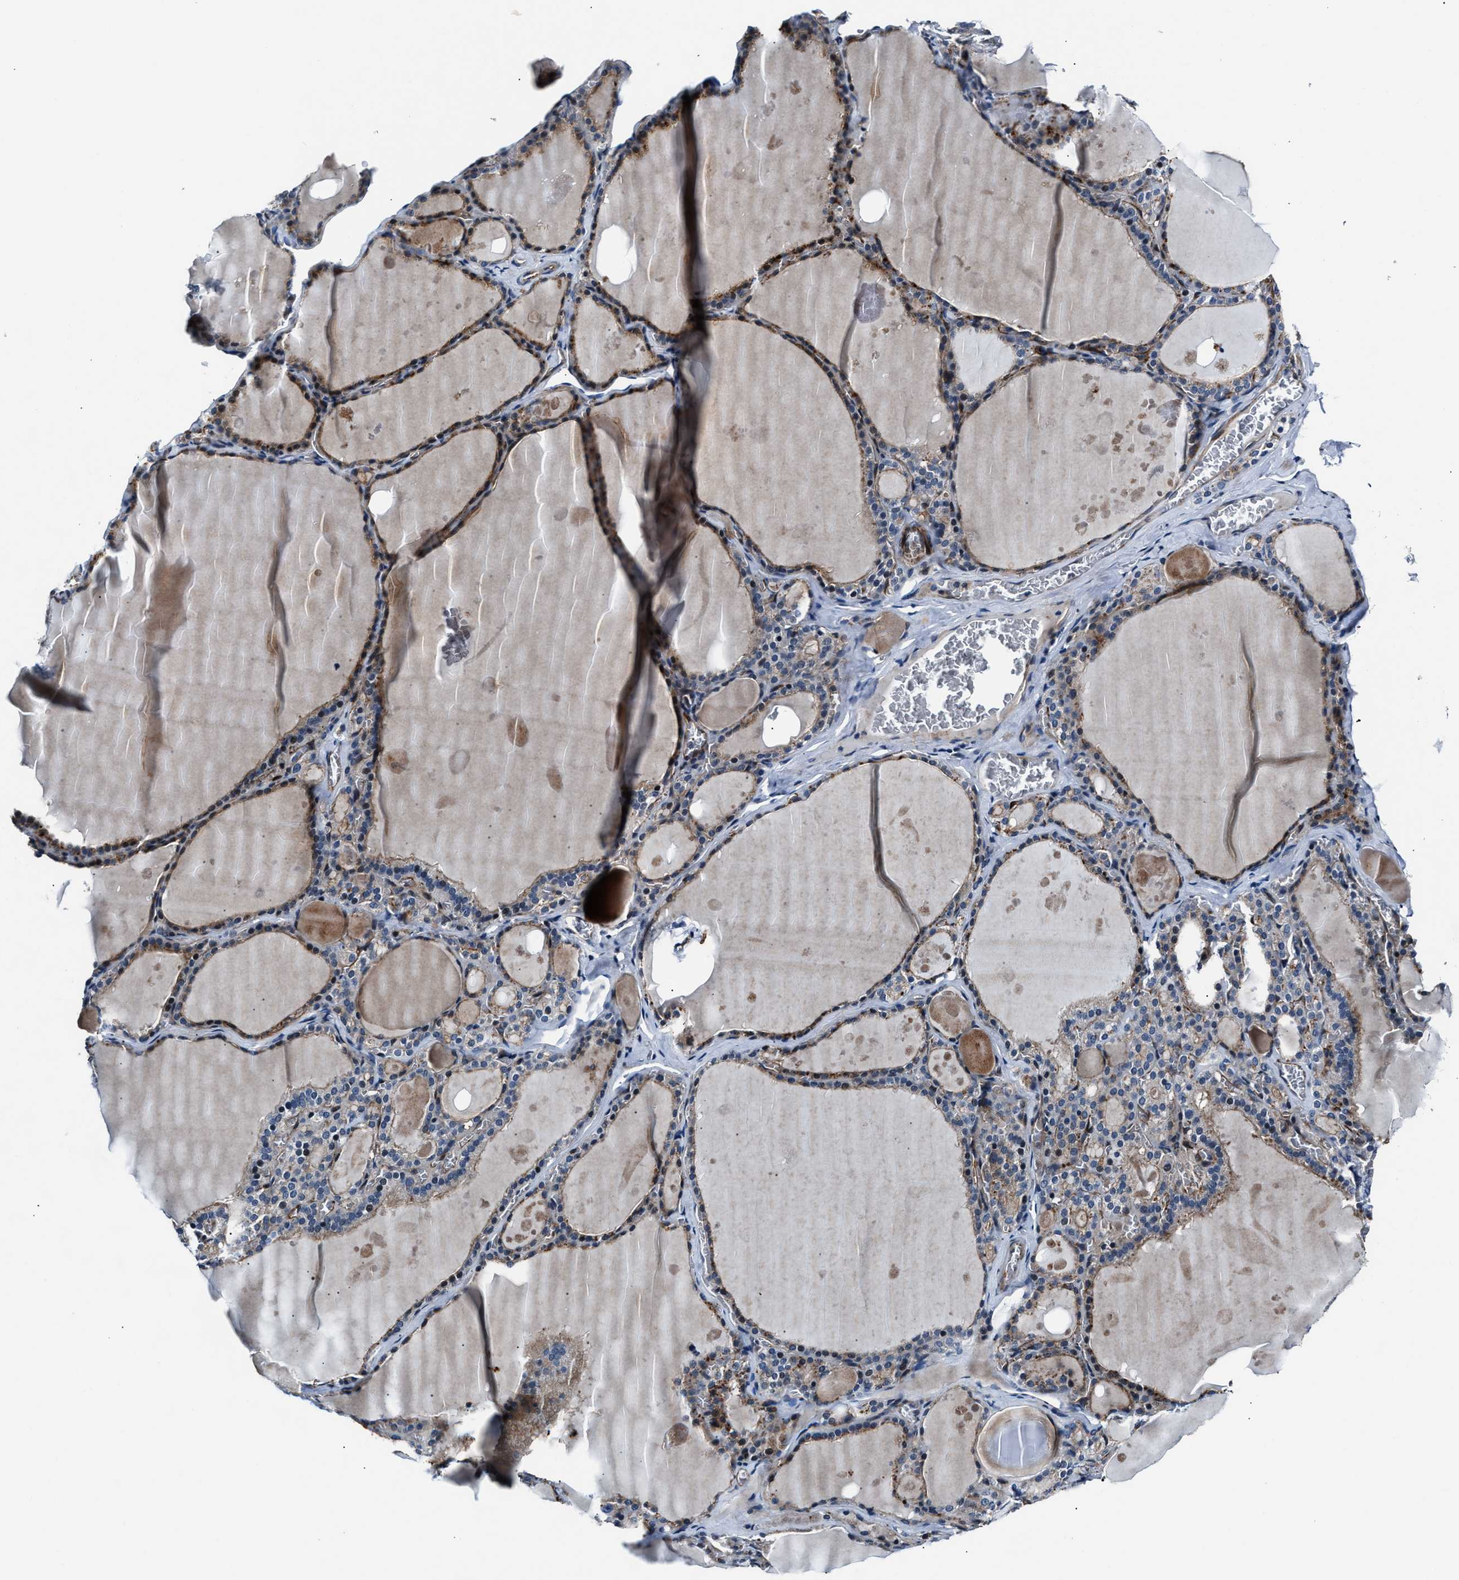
{"staining": {"intensity": "moderate", "quantity": ">75%", "location": "cytoplasmic/membranous"}, "tissue": "thyroid gland", "cell_type": "Glandular cells", "image_type": "normal", "snomed": [{"axis": "morphology", "description": "Normal tissue, NOS"}, {"axis": "topography", "description": "Thyroid gland"}], "caption": "Moderate cytoplasmic/membranous protein expression is seen in about >75% of glandular cells in thyroid gland.", "gene": "MPDZ", "patient": {"sex": "male", "age": 56}}